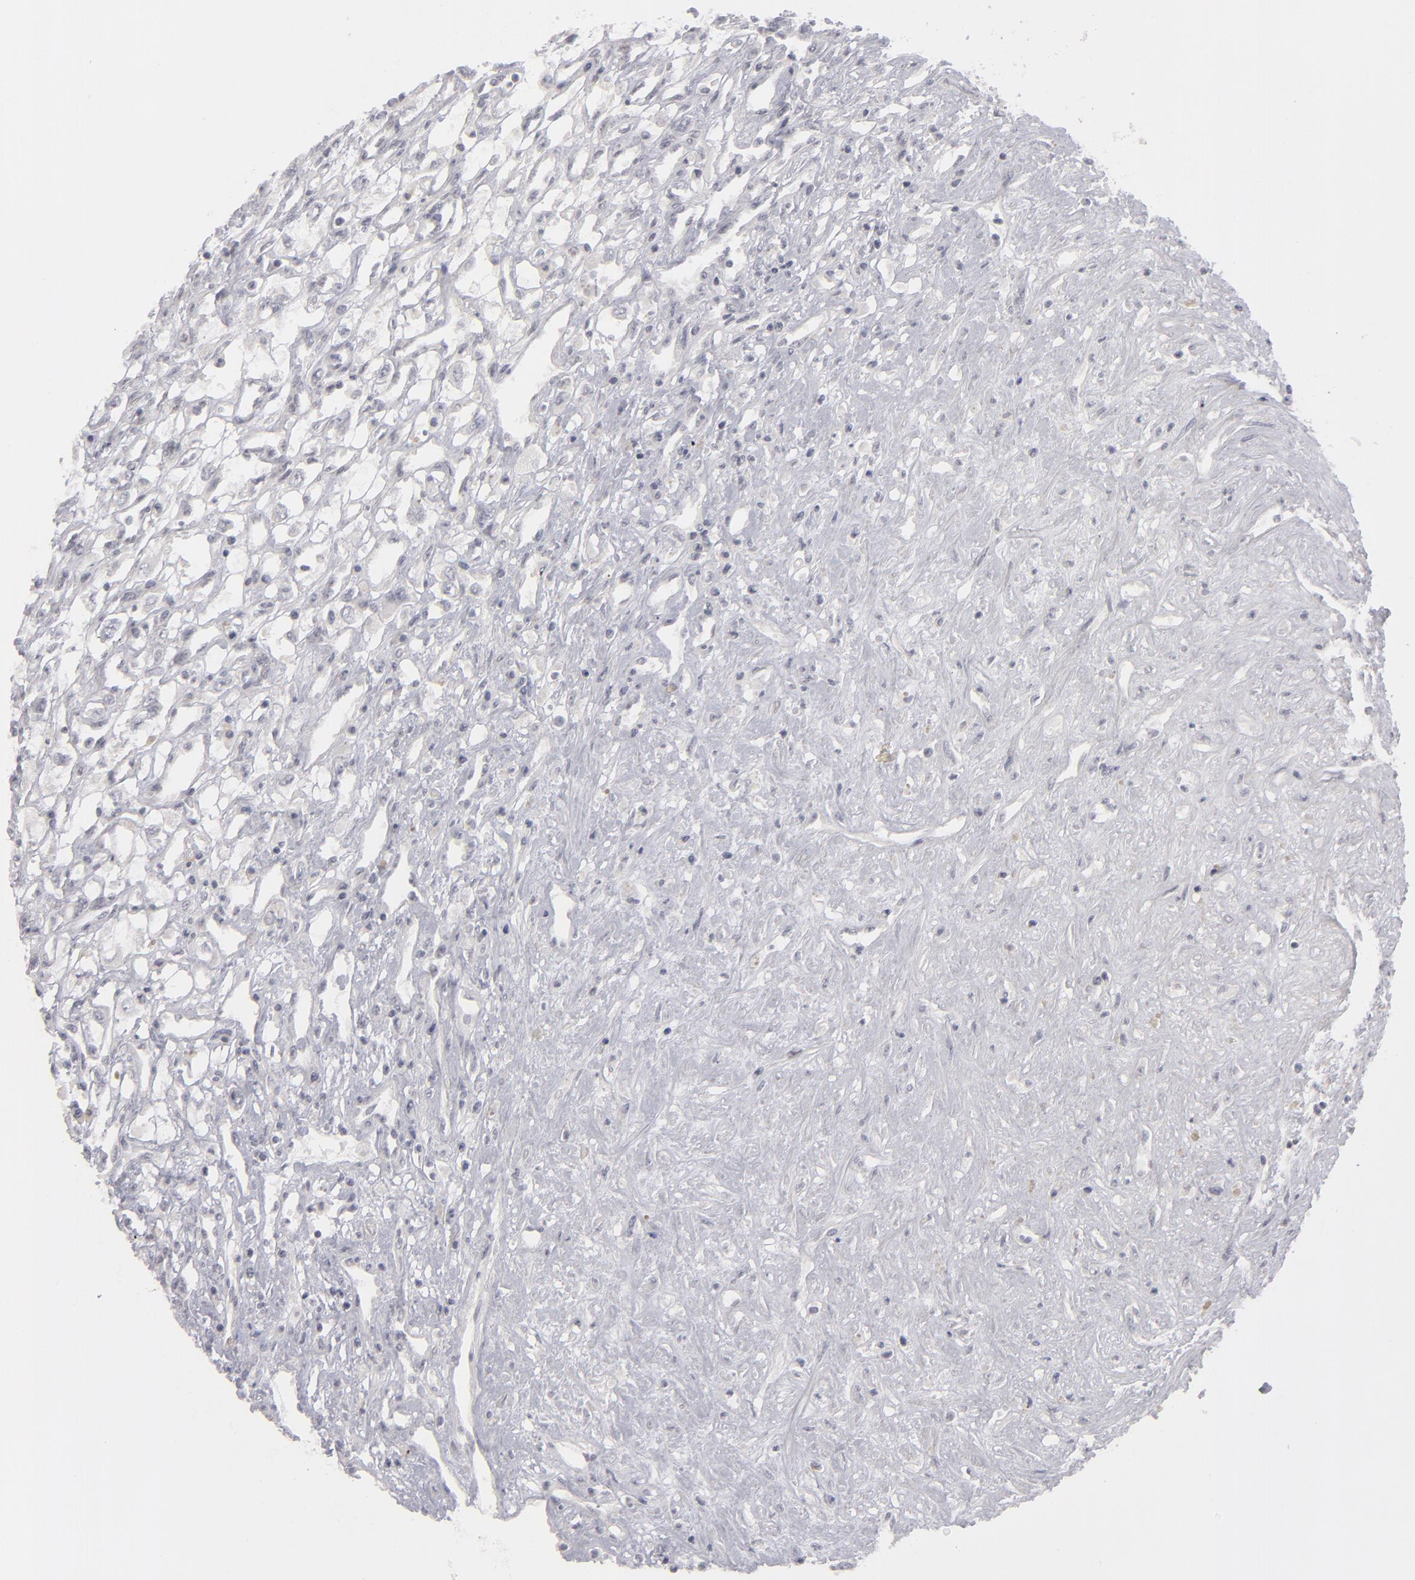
{"staining": {"intensity": "negative", "quantity": "none", "location": "none"}, "tissue": "renal cancer", "cell_type": "Tumor cells", "image_type": "cancer", "snomed": [{"axis": "morphology", "description": "Adenocarcinoma, NOS"}, {"axis": "topography", "description": "Kidney"}], "caption": "Immunohistochemistry photomicrograph of adenocarcinoma (renal) stained for a protein (brown), which demonstrates no staining in tumor cells. (DAB (3,3'-diaminobenzidine) immunohistochemistry (IHC) visualized using brightfield microscopy, high magnification).", "gene": "KIAA1210", "patient": {"sex": "male", "age": 57}}